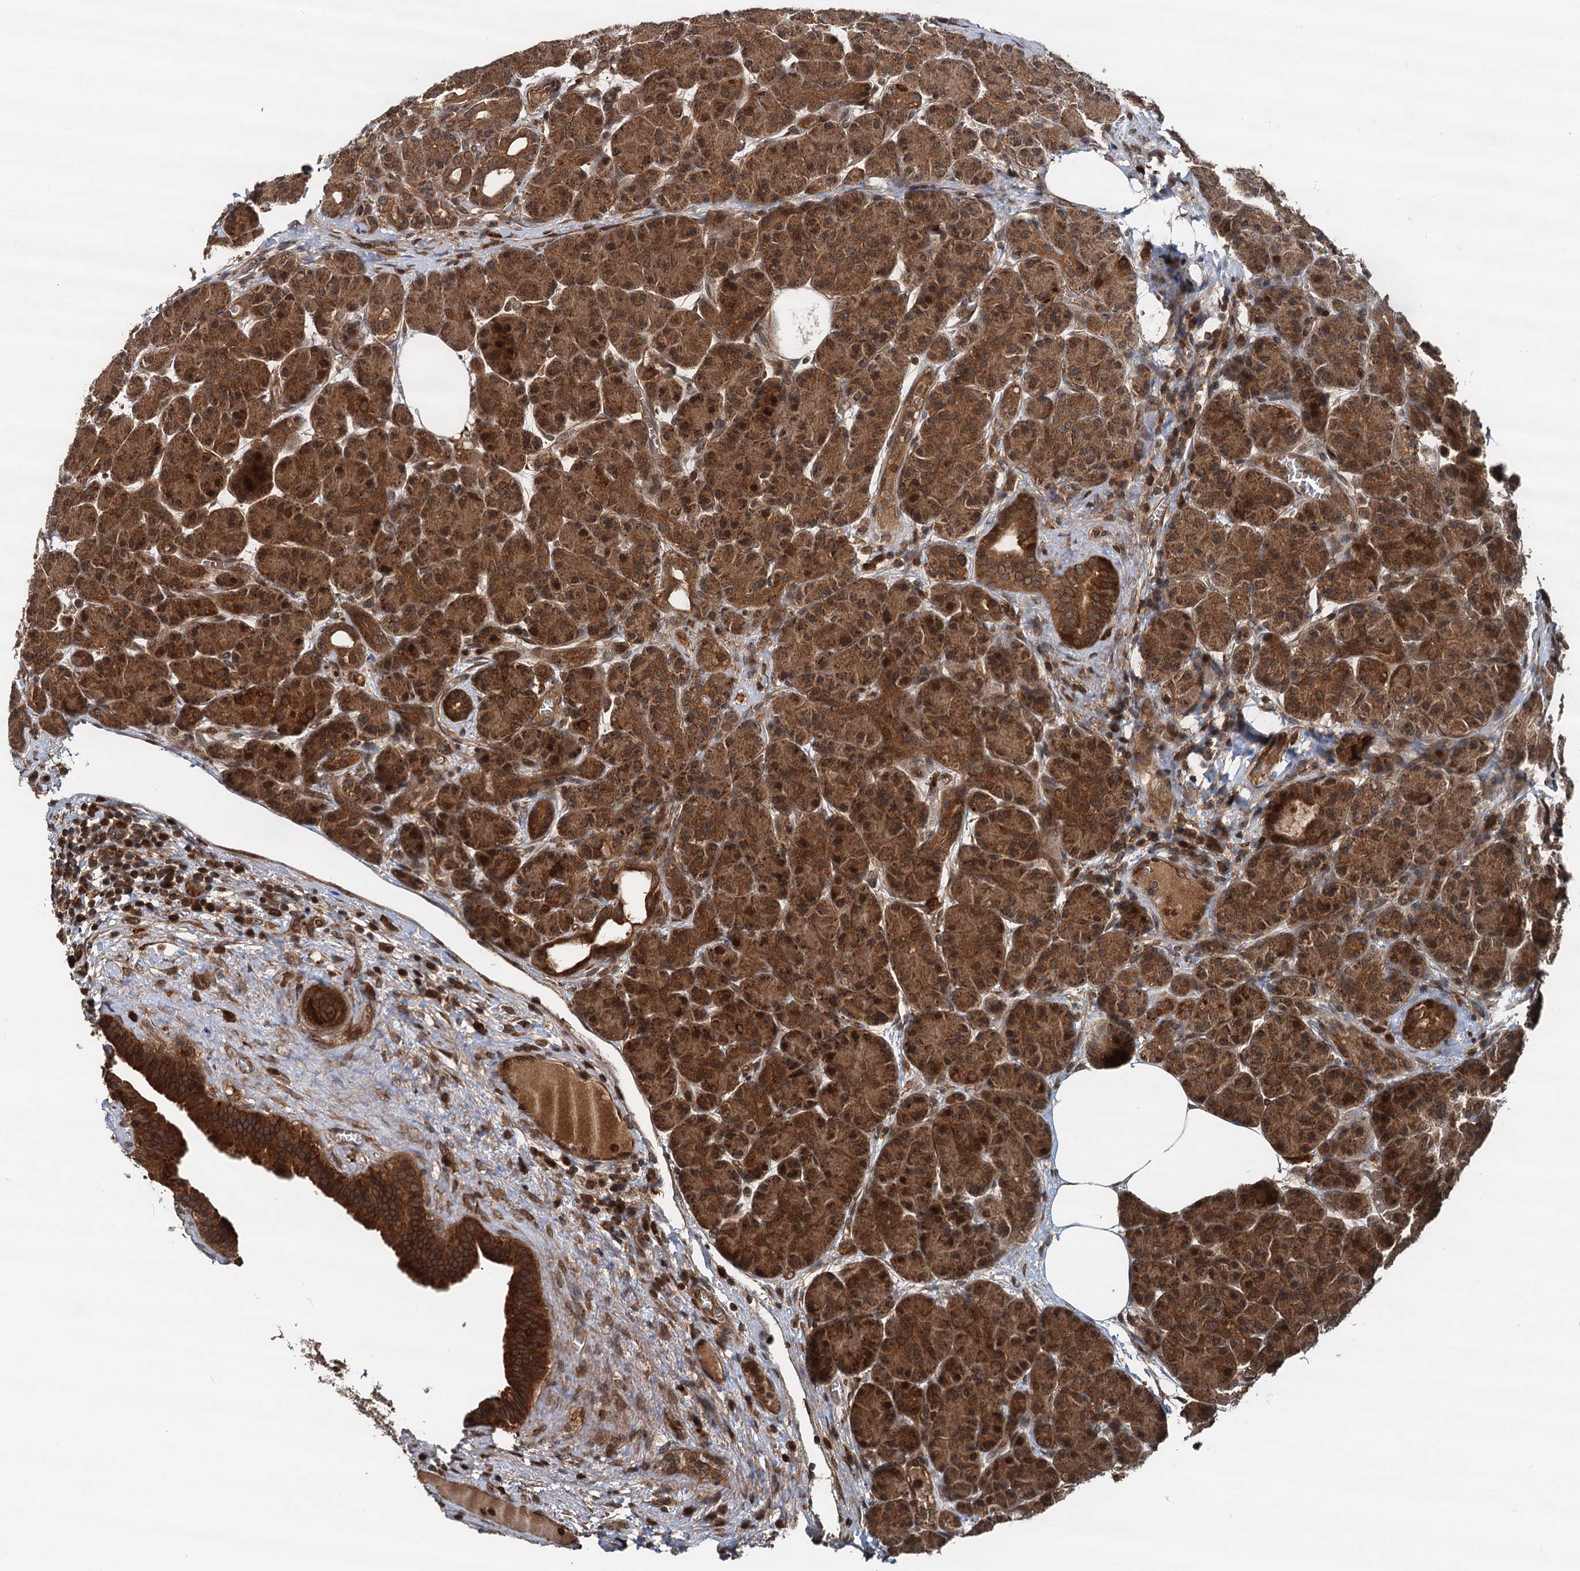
{"staining": {"intensity": "strong", "quantity": ">75%", "location": "cytoplasmic/membranous,nuclear"}, "tissue": "pancreas", "cell_type": "Exocrine glandular cells", "image_type": "normal", "snomed": [{"axis": "morphology", "description": "Normal tissue, NOS"}, {"axis": "topography", "description": "Pancreas"}], "caption": "DAB (3,3'-diaminobenzidine) immunohistochemical staining of unremarkable pancreas shows strong cytoplasmic/membranous,nuclear protein positivity in about >75% of exocrine glandular cells.", "gene": "STUB1", "patient": {"sex": "male", "age": 63}}